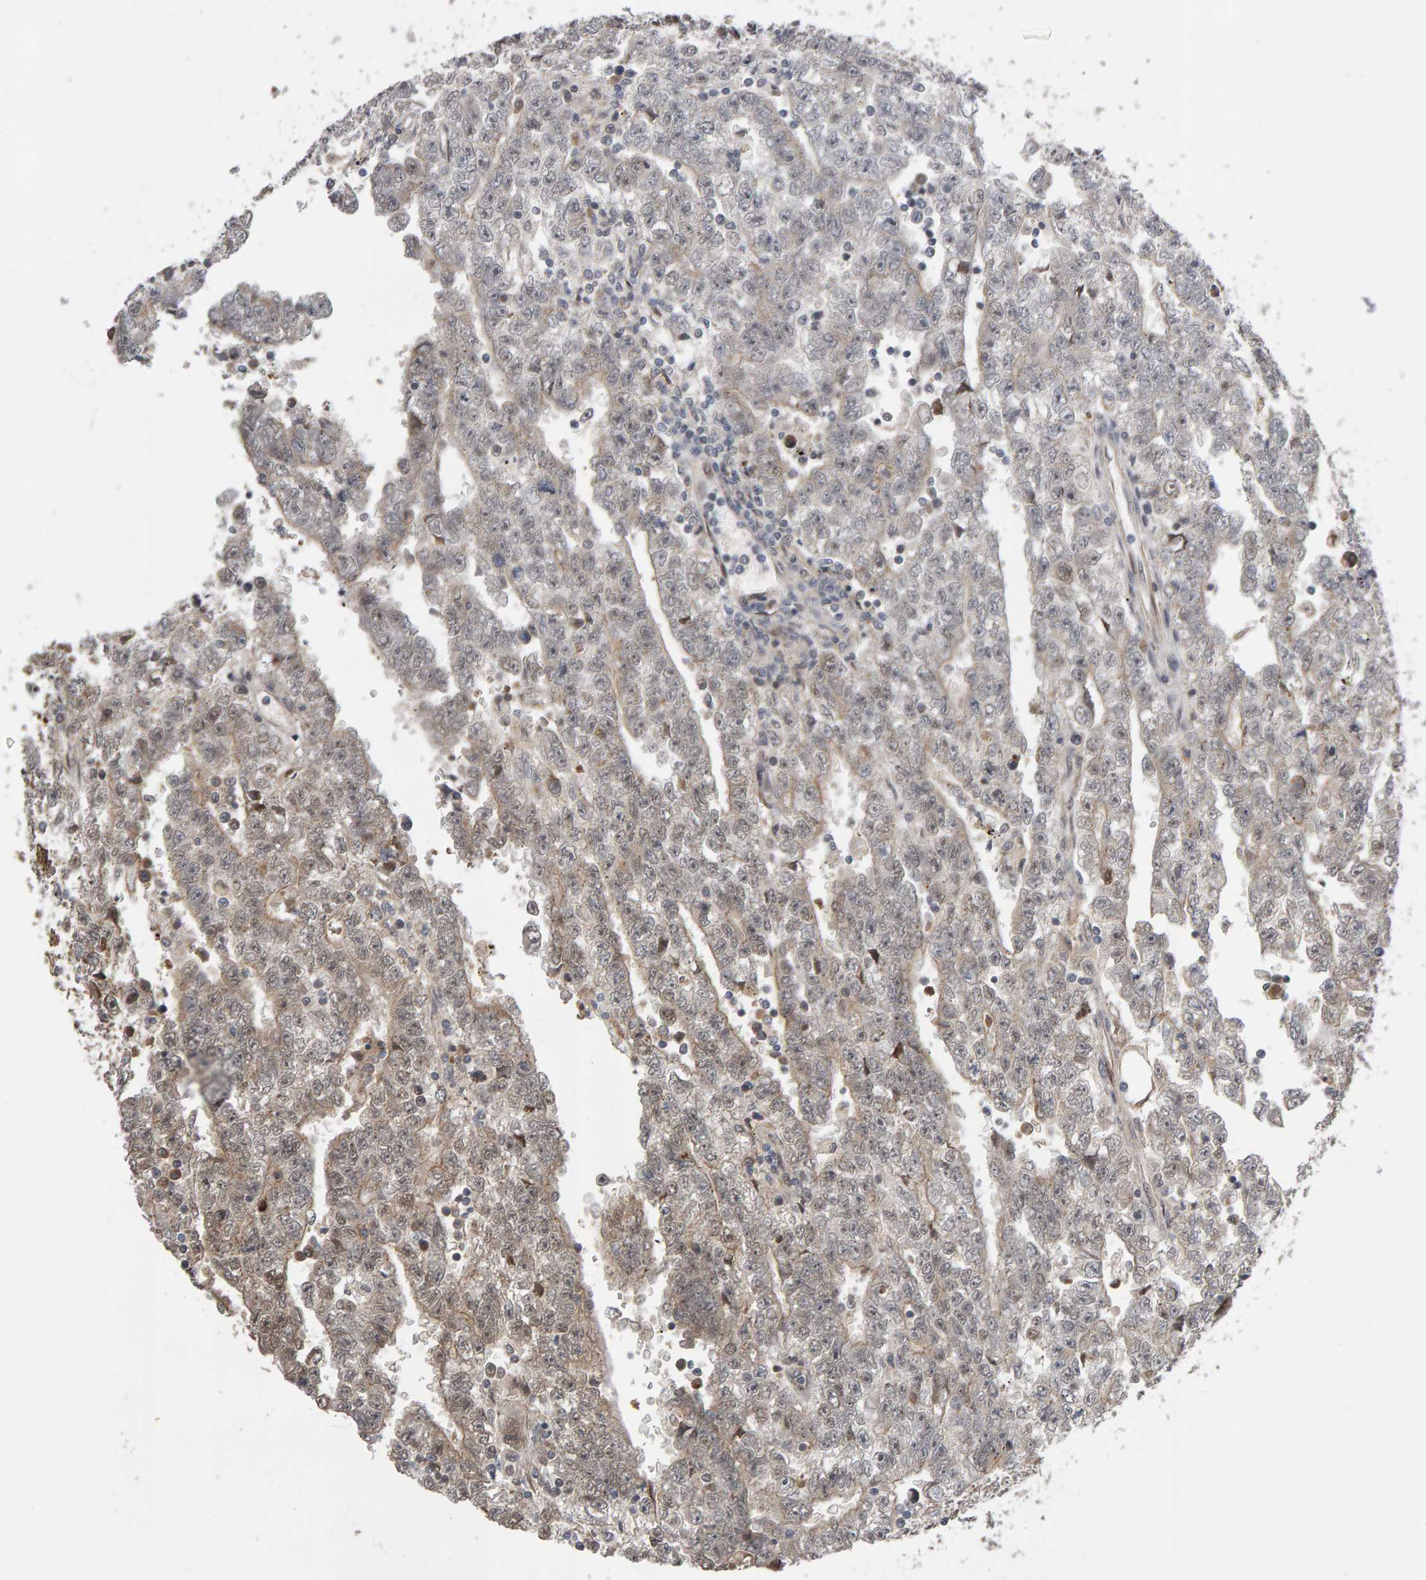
{"staining": {"intensity": "weak", "quantity": "25%-75%", "location": "cytoplasmic/membranous"}, "tissue": "testis cancer", "cell_type": "Tumor cells", "image_type": "cancer", "snomed": [{"axis": "morphology", "description": "Carcinoma, Embryonal, NOS"}, {"axis": "topography", "description": "Testis"}], "caption": "Protein analysis of embryonal carcinoma (testis) tissue demonstrates weak cytoplasmic/membranous positivity in approximately 25%-75% of tumor cells.", "gene": "COASY", "patient": {"sex": "male", "age": 25}}